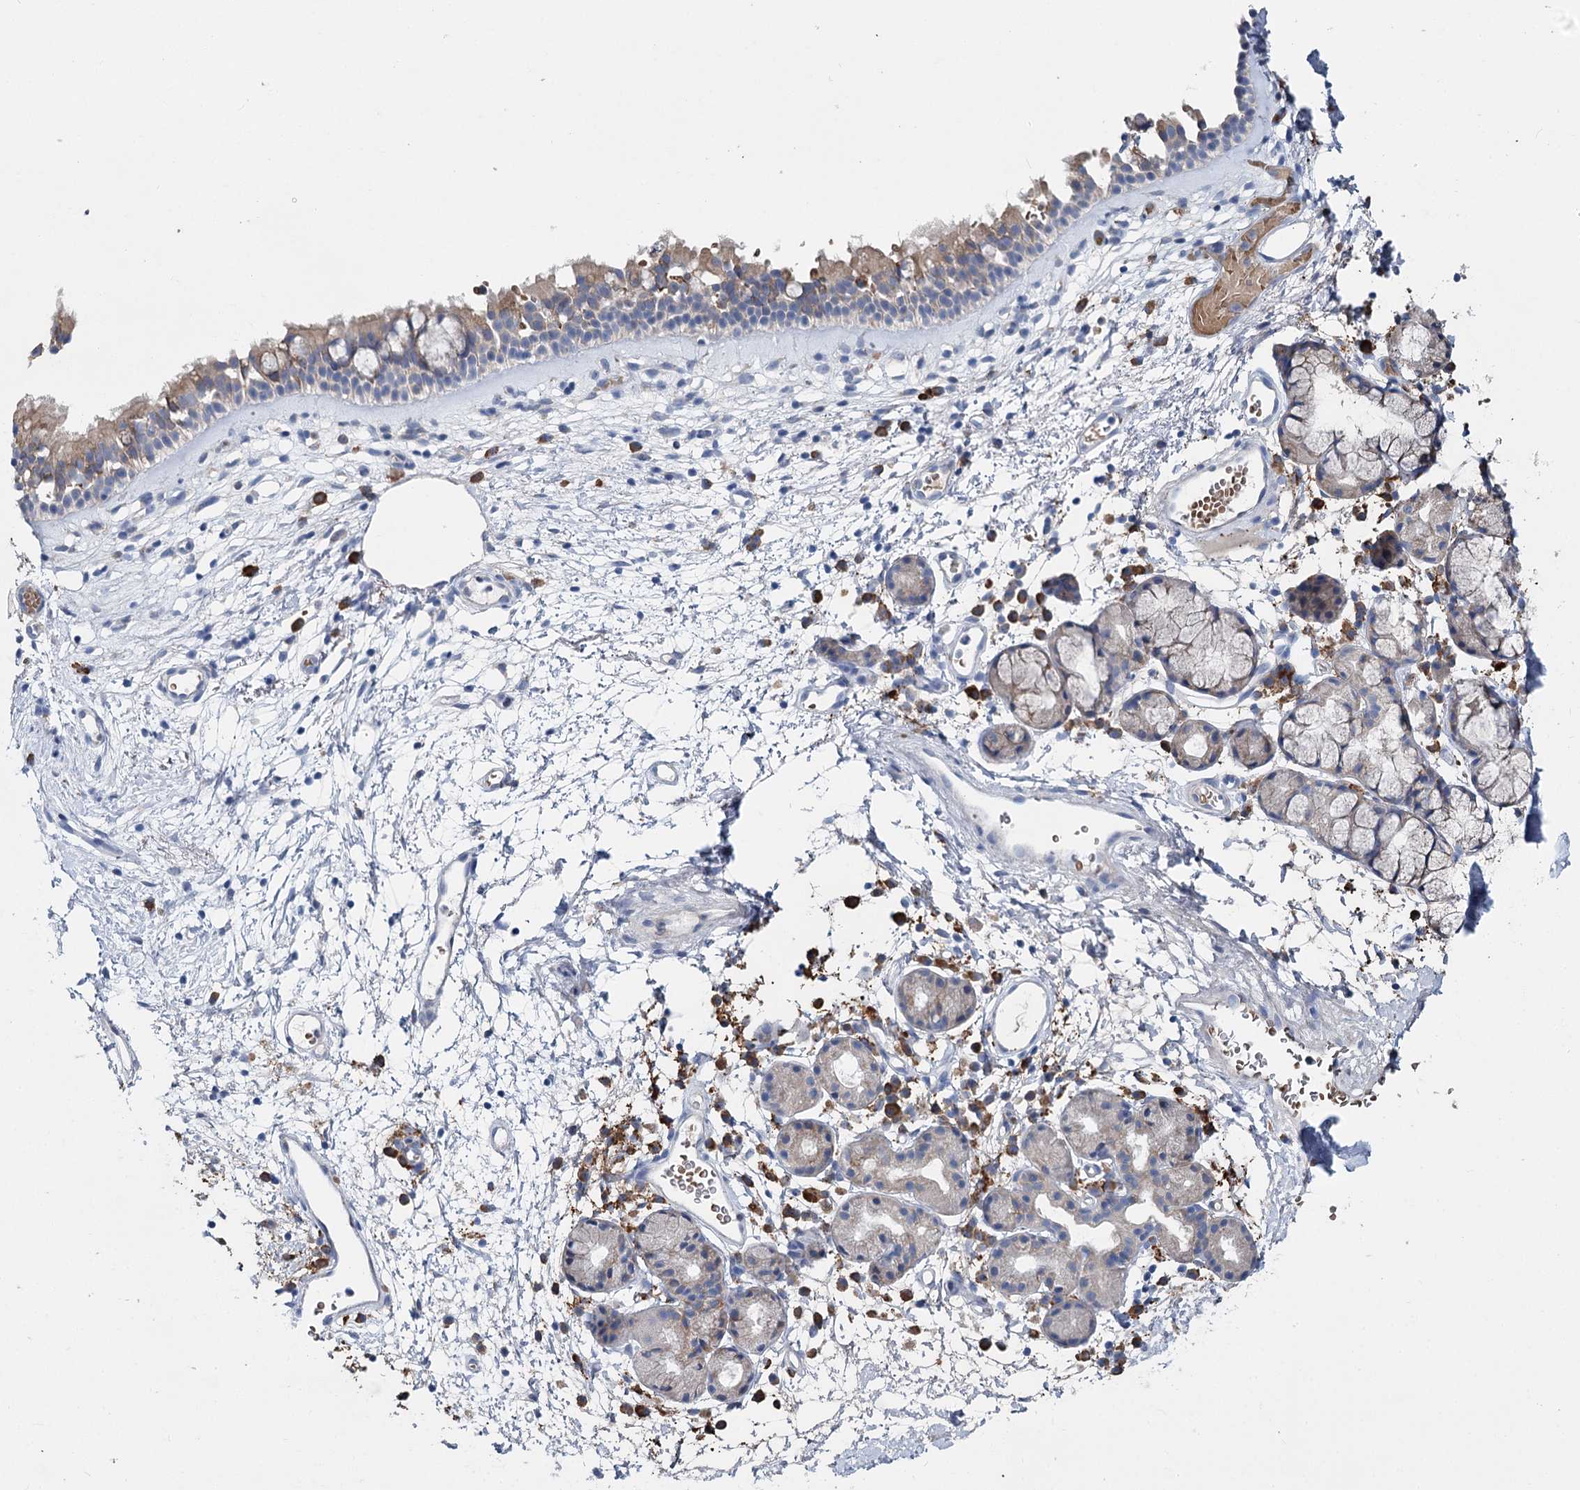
{"staining": {"intensity": "weak", "quantity": "25%-75%", "location": "cytoplasmic/membranous"}, "tissue": "nasopharynx", "cell_type": "Respiratory epithelial cells", "image_type": "normal", "snomed": [{"axis": "morphology", "description": "Normal tissue, NOS"}, {"axis": "morphology", "description": "Inflammation, NOS"}, {"axis": "topography", "description": "Nasopharynx"}], "caption": "IHC photomicrograph of unremarkable human nasopharynx stained for a protein (brown), which exhibits low levels of weak cytoplasmic/membranous positivity in about 25%-75% of respiratory epithelial cells.", "gene": "ANKRD16", "patient": {"sex": "male", "age": 70}}